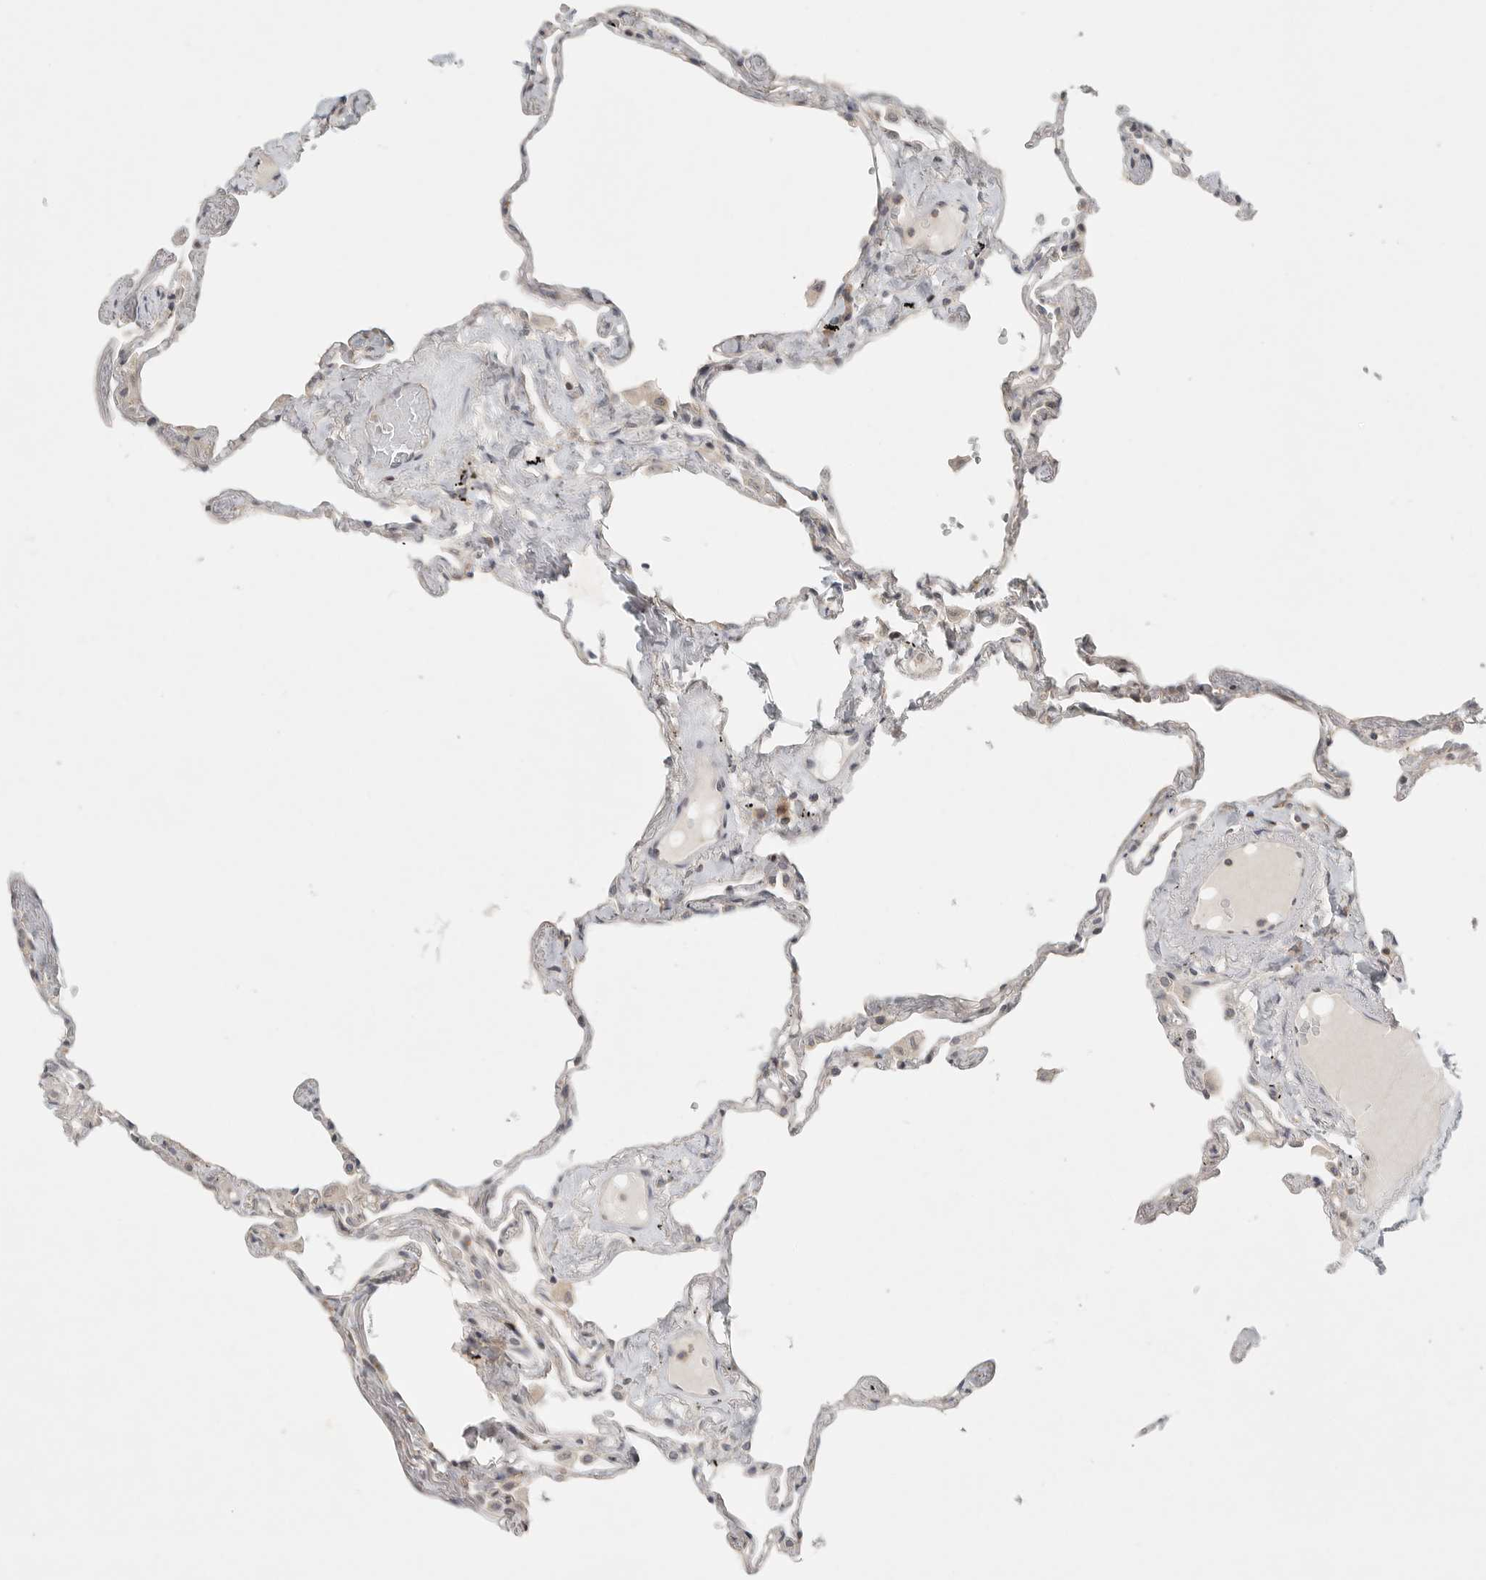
{"staining": {"intensity": "weak", "quantity": "25%-75%", "location": "cytoplasmic/membranous"}, "tissue": "lung", "cell_type": "Alveolar cells", "image_type": "normal", "snomed": [{"axis": "morphology", "description": "Normal tissue, NOS"}, {"axis": "topography", "description": "Lung"}], "caption": "Immunohistochemistry of normal lung demonstrates low levels of weak cytoplasmic/membranous positivity in approximately 25%-75% of alveolar cells.", "gene": "HDAC6", "patient": {"sex": "female", "age": 67}}